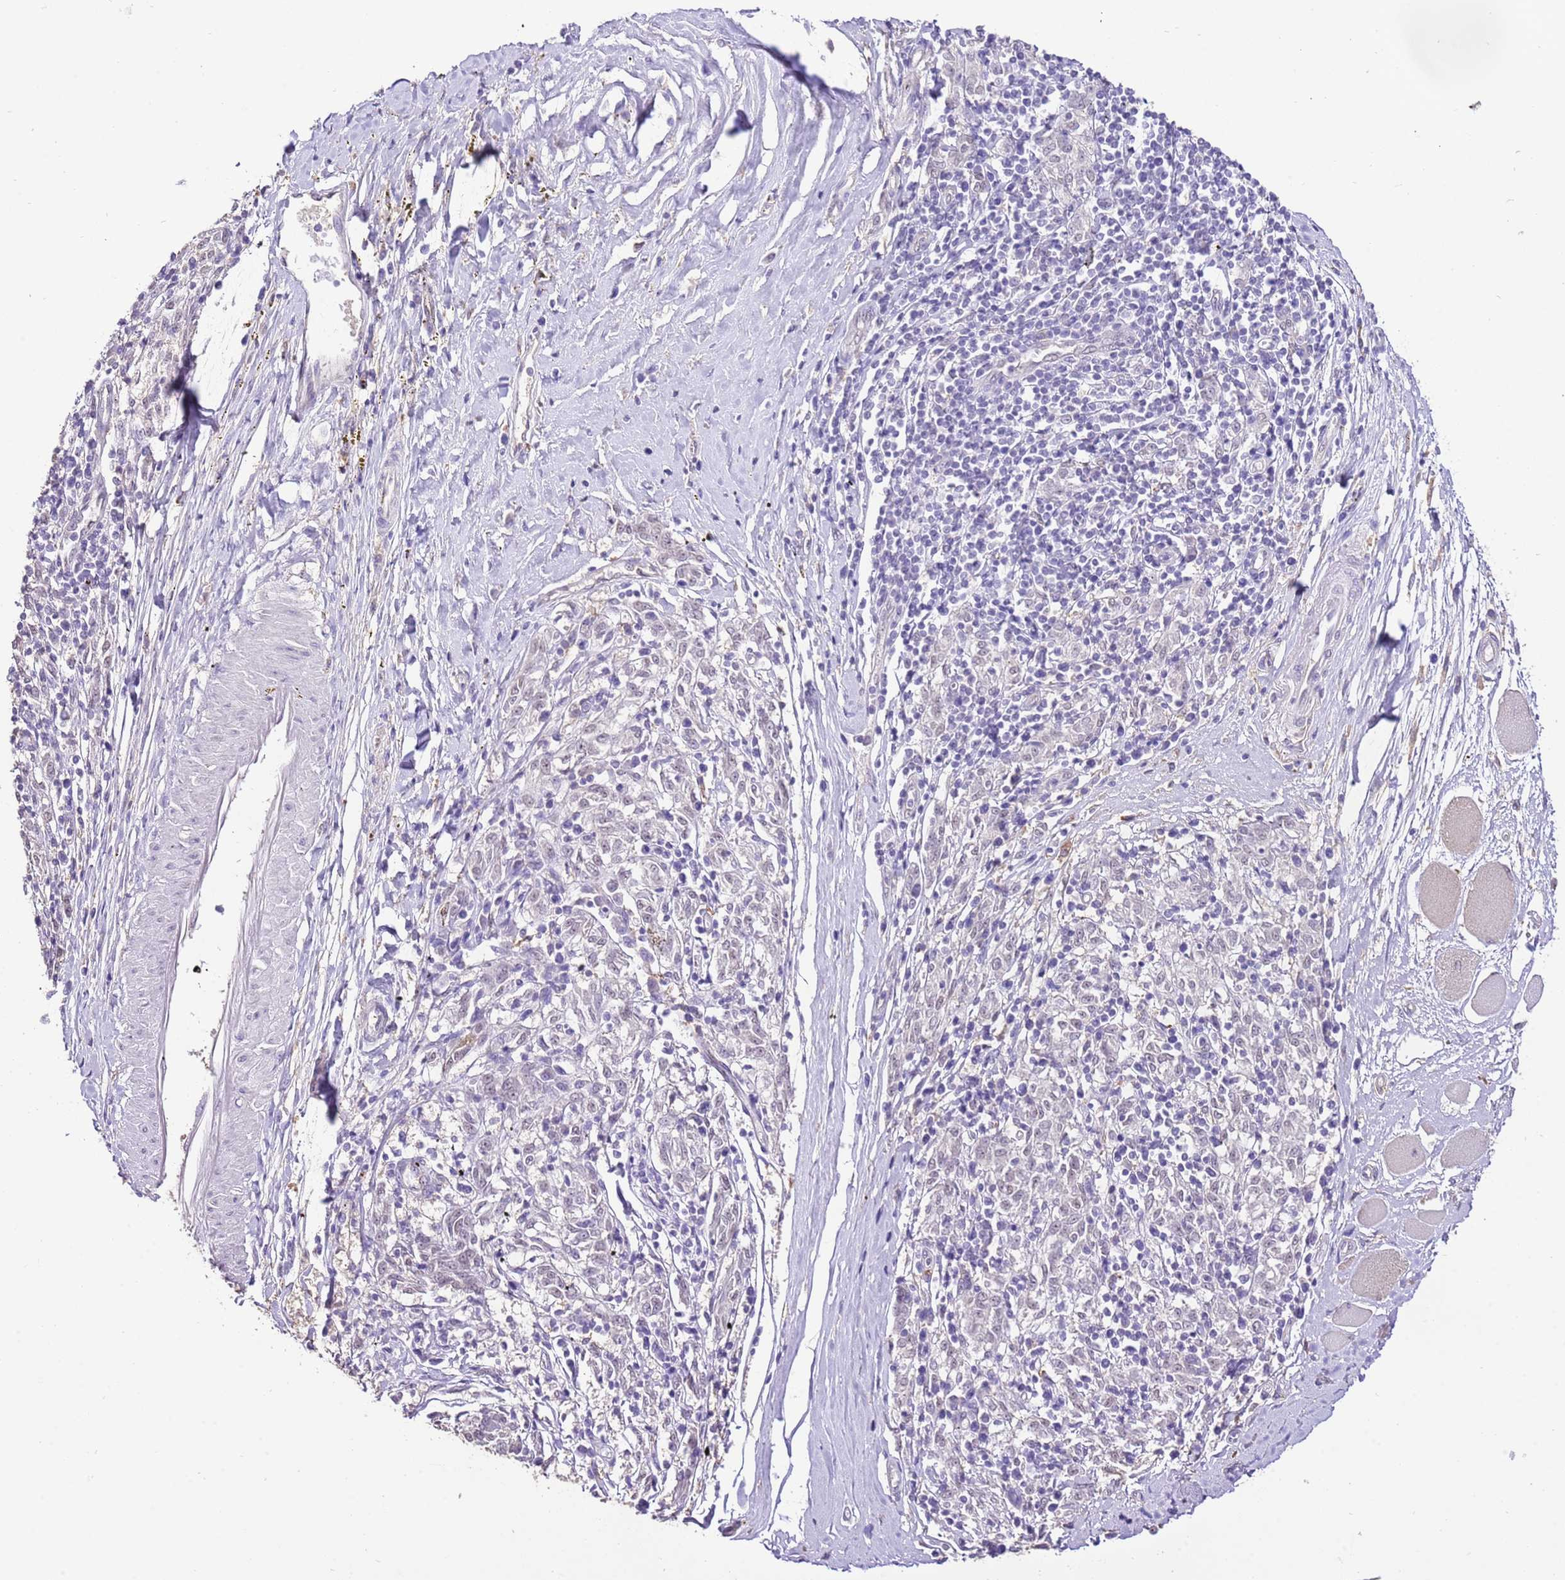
{"staining": {"intensity": "negative", "quantity": "none", "location": "none"}, "tissue": "melanoma", "cell_type": "Tumor cells", "image_type": "cancer", "snomed": [{"axis": "morphology", "description": "Malignant melanoma, NOS"}, {"axis": "topography", "description": "Skin"}], "caption": "The image reveals no staining of tumor cells in malignant melanoma.", "gene": "IZUMO4", "patient": {"sex": "female", "age": 72}}